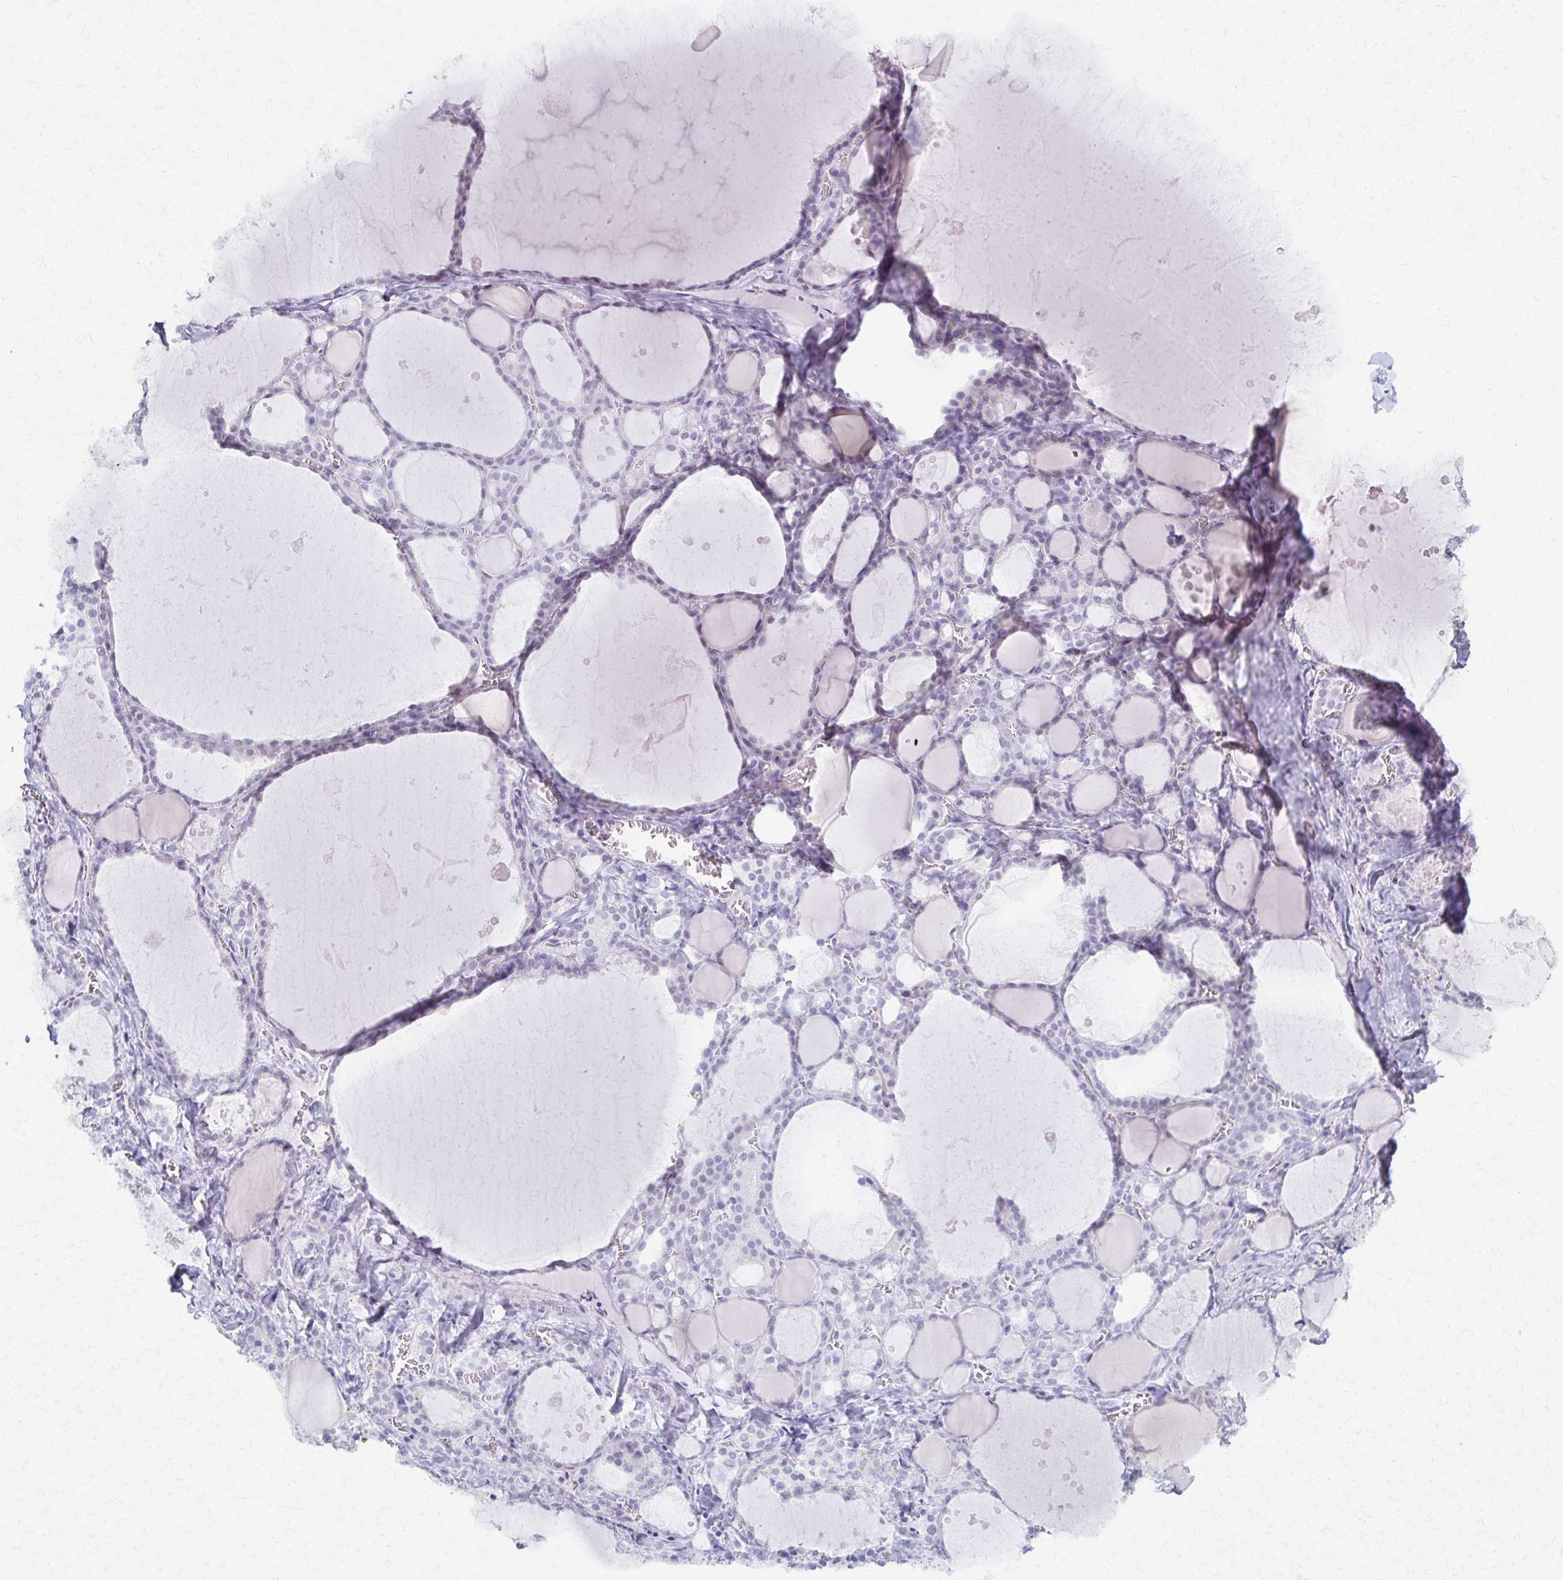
{"staining": {"intensity": "negative", "quantity": "none", "location": "none"}, "tissue": "thyroid gland", "cell_type": "Glandular cells", "image_type": "normal", "snomed": [{"axis": "morphology", "description": "Normal tissue, NOS"}, {"axis": "topography", "description": "Thyroid gland"}], "caption": "An immunohistochemistry photomicrograph of benign thyroid gland is shown. There is no staining in glandular cells of thyroid gland.", "gene": "MORC4", "patient": {"sex": "male", "age": 56}}